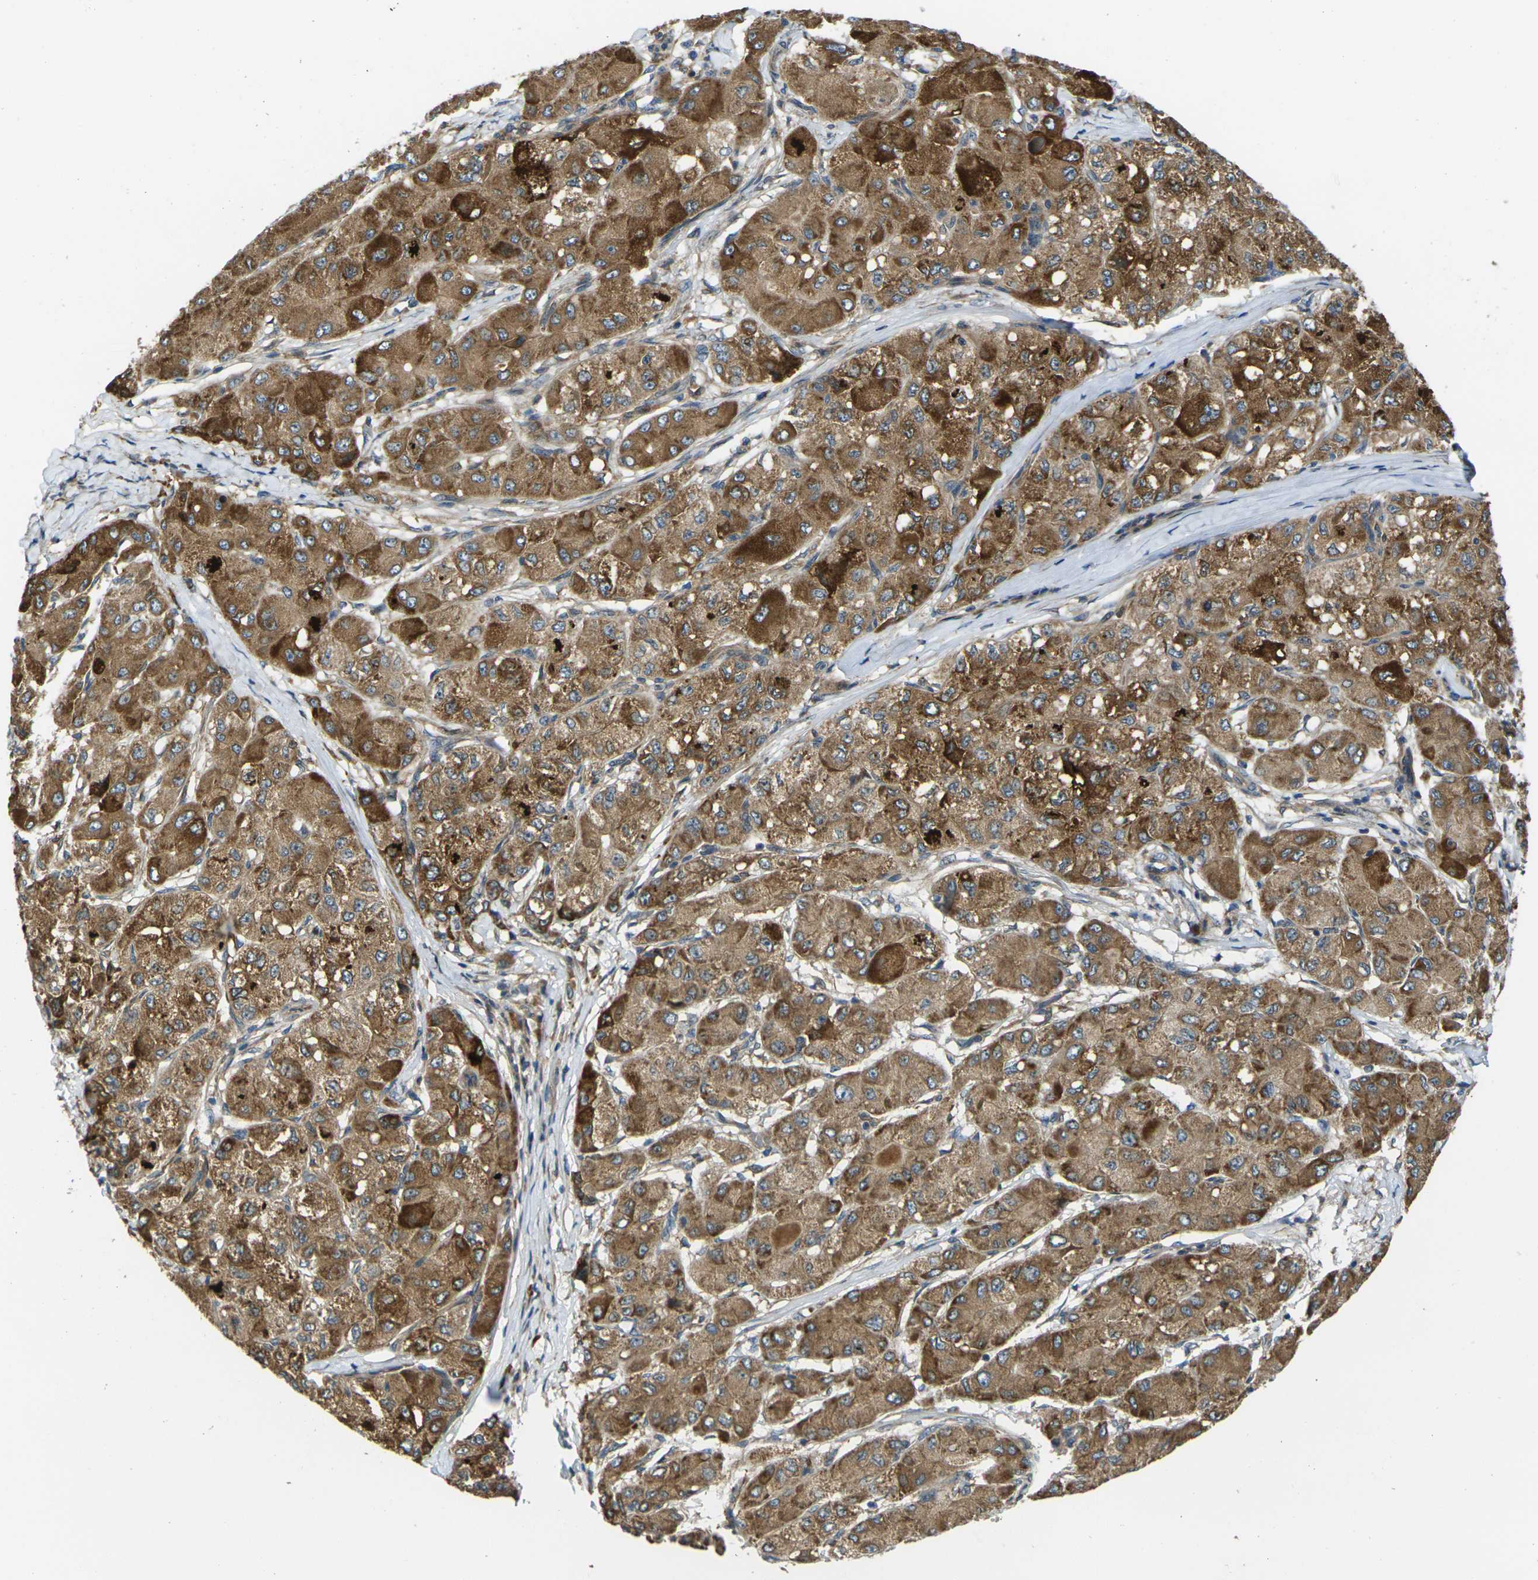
{"staining": {"intensity": "moderate", "quantity": ">75%", "location": "cytoplasmic/membranous"}, "tissue": "liver cancer", "cell_type": "Tumor cells", "image_type": "cancer", "snomed": [{"axis": "morphology", "description": "Carcinoma, Hepatocellular, NOS"}, {"axis": "topography", "description": "Liver"}], "caption": "A brown stain labels moderate cytoplasmic/membranous positivity of a protein in liver cancer (hepatocellular carcinoma) tumor cells.", "gene": "FZD1", "patient": {"sex": "male", "age": 80}}